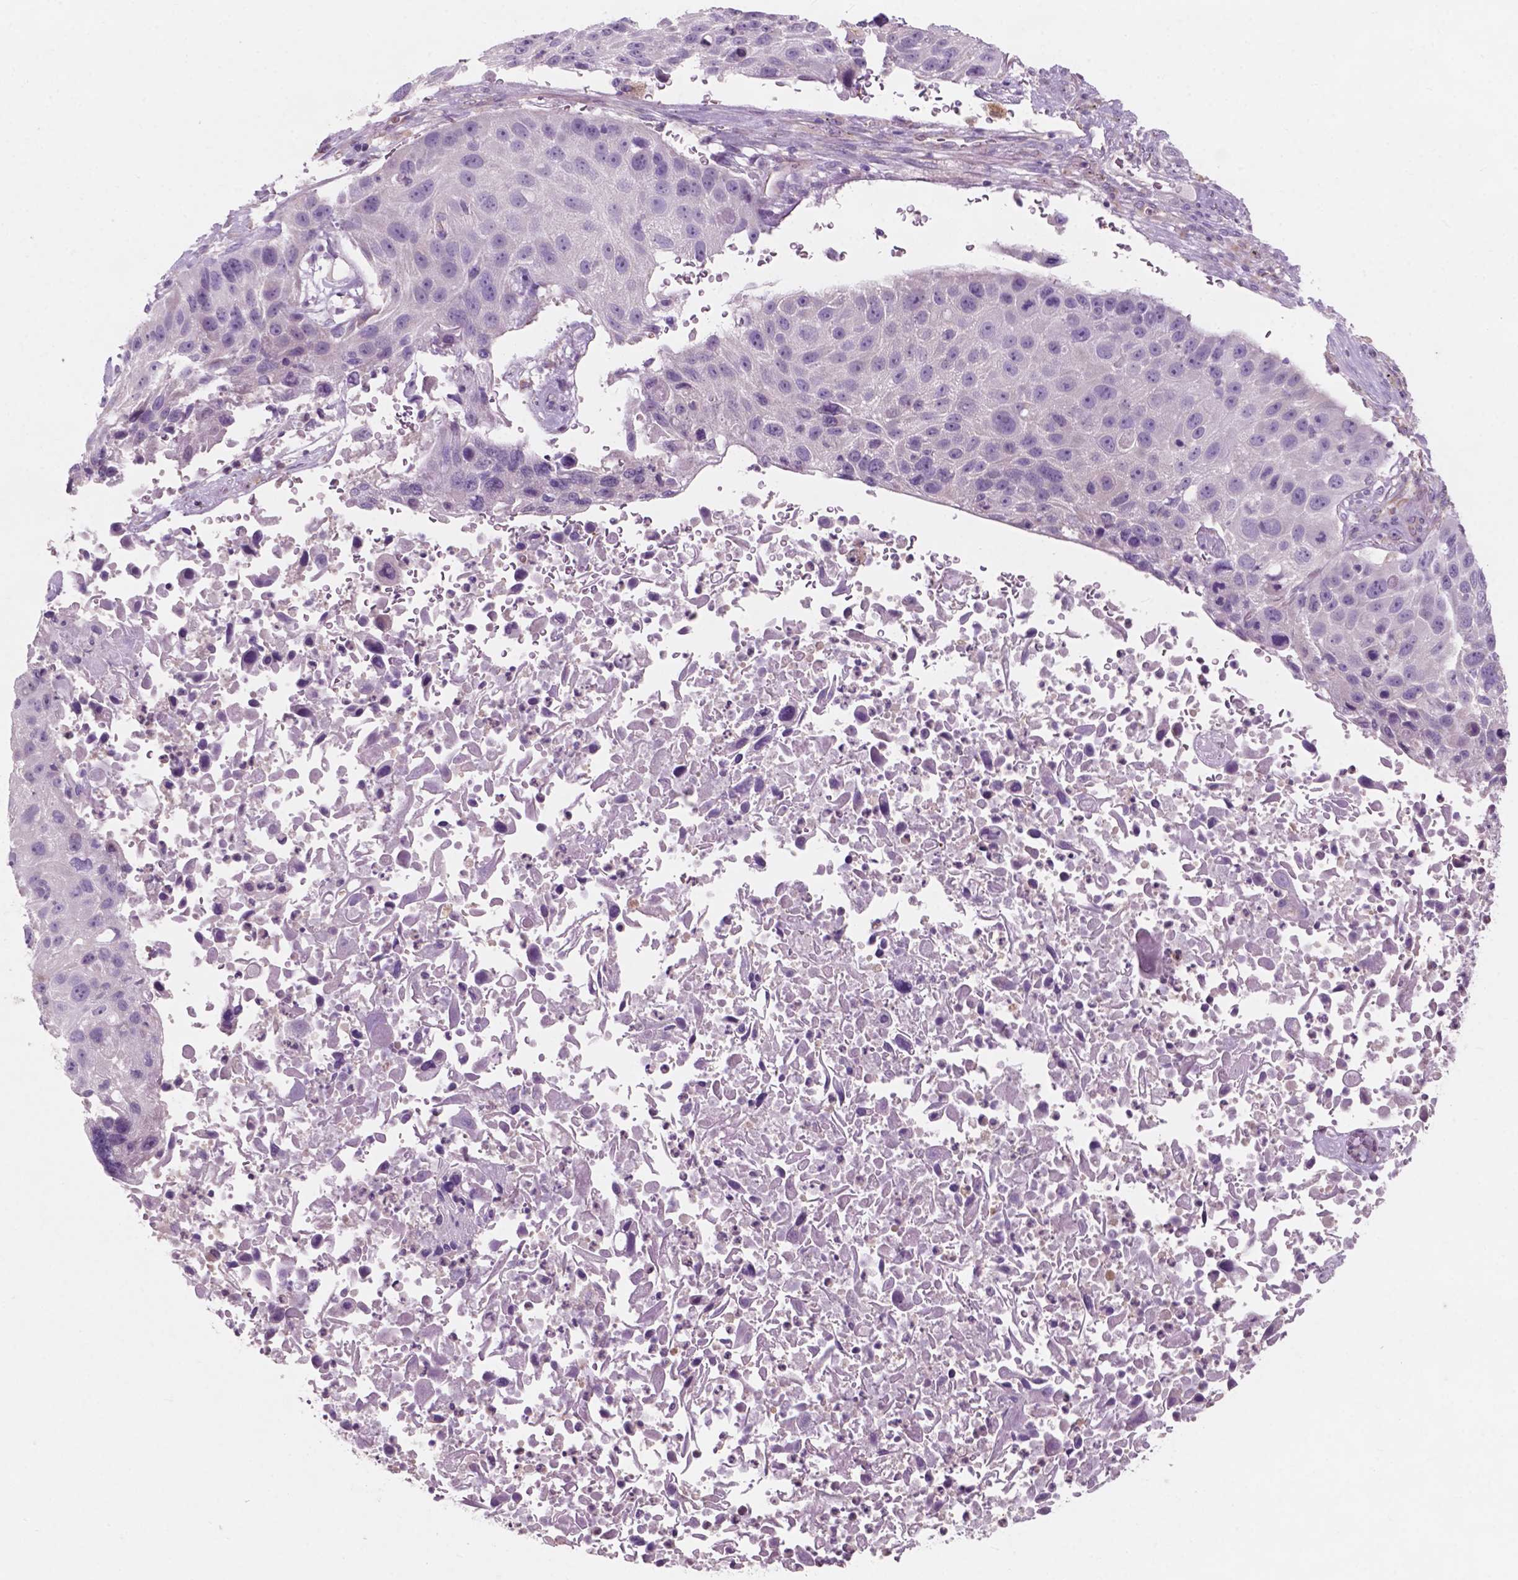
{"staining": {"intensity": "negative", "quantity": "none", "location": "none"}, "tissue": "lung cancer", "cell_type": "Tumor cells", "image_type": "cancer", "snomed": [{"axis": "morphology", "description": "Normal morphology"}, {"axis": "morphology", "description": "Squamous cell carcinoma, NOS"}, {"axis": "topography", "description": "Lymph node"}, {"axis": "topography", "description": "Lung"}], "caption": "High power microscopy micrograph of an immunohistochemistry micrograph of lung cancer (squamous cell carcinoma), revealing no significant expression in tumor cells.", "gene": "AWAT1", "patient": {"sex": "male", "age": 67}}